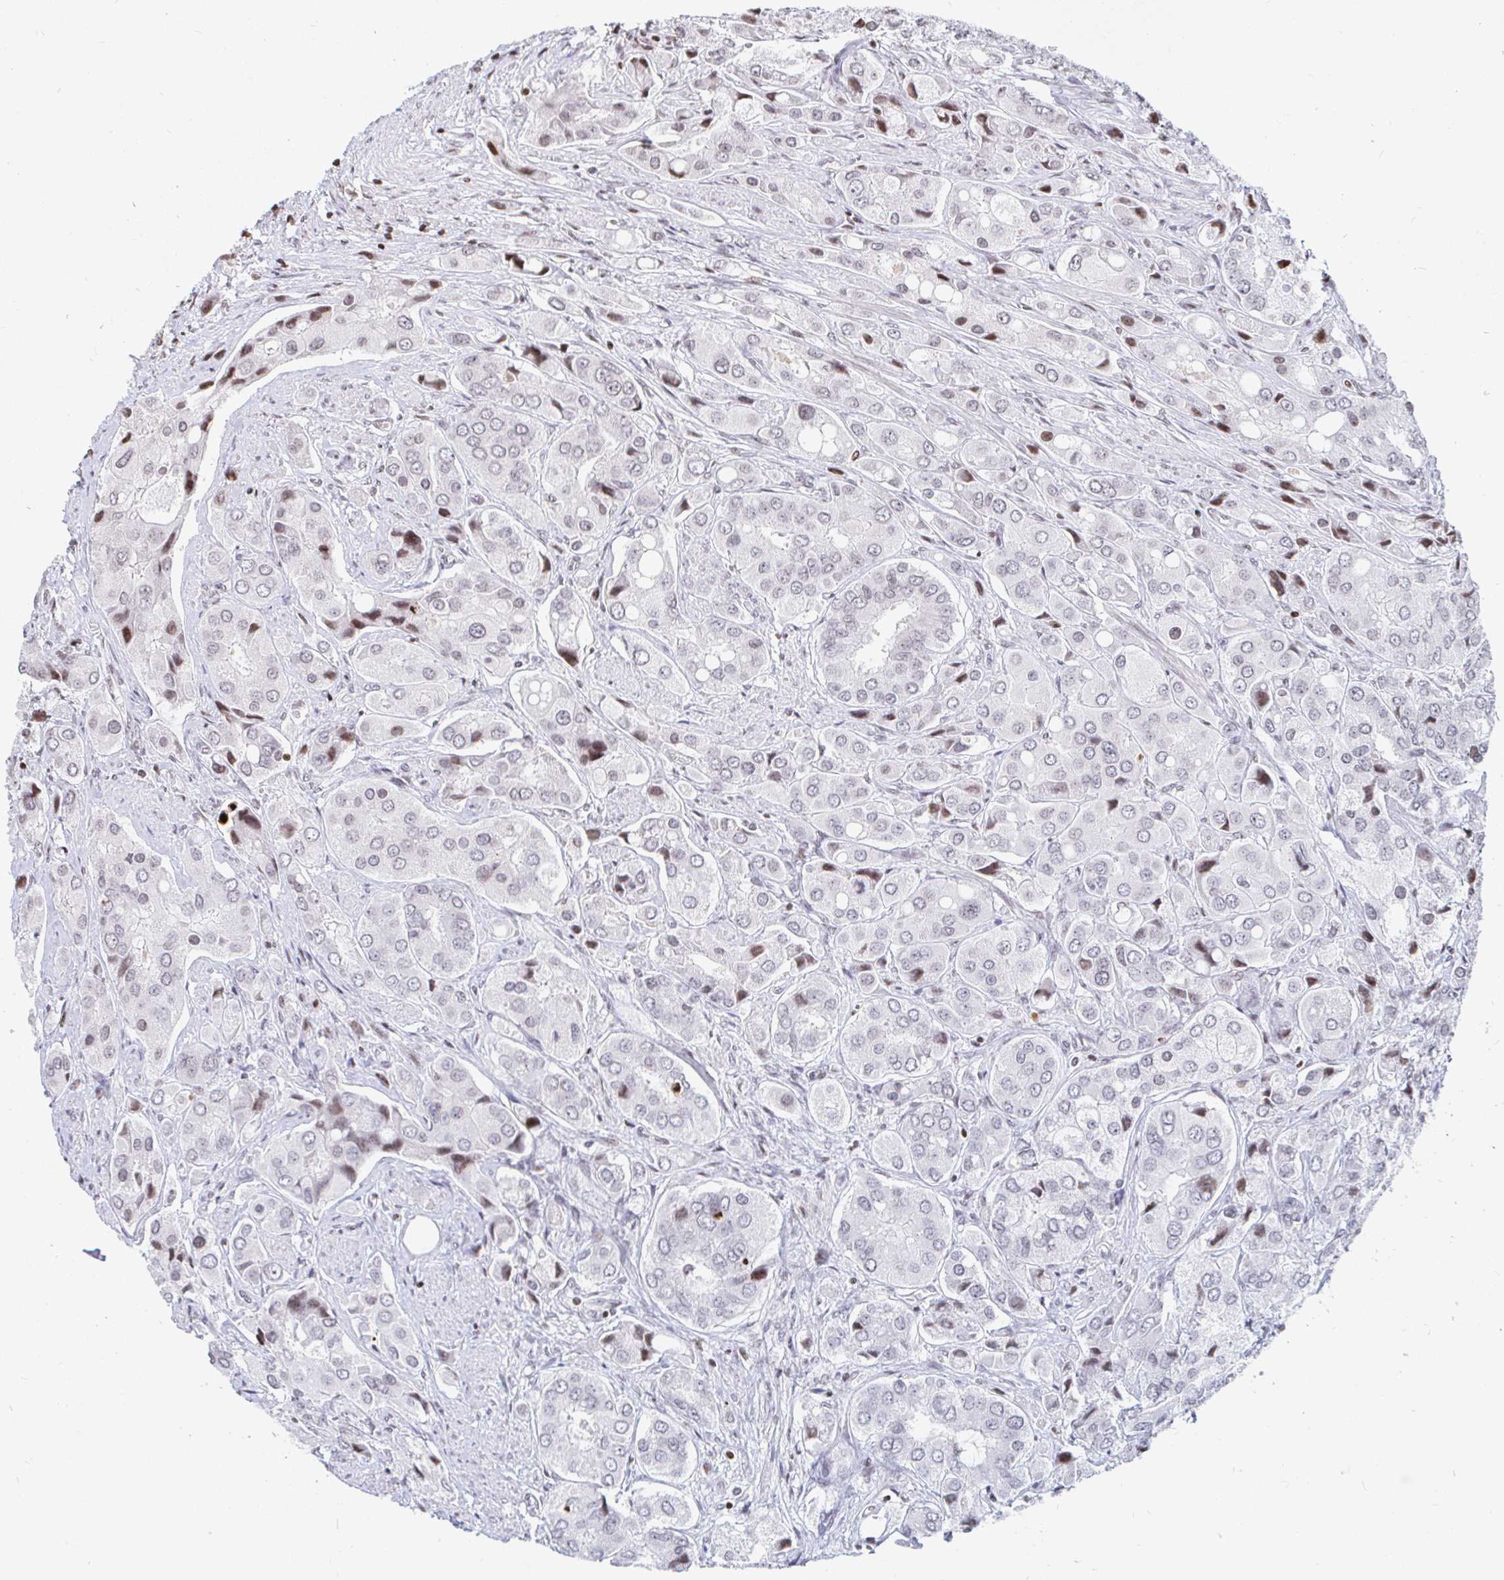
{"staining": {"intensity": "weak", "quantity": "<25%", "location": "nuclear"}, "tissue": "prostate cancer", "cell_type": "Tumor cells", "image_type": "cancer", "snomed": [{"axis": "morphology", "description": "Adenocarcinoma, Low grade"}, {"axis": "topography", "description": "Prostate"}], "caption": "An image of human prostate adenocarcinoma (low-grade) is negative for staining in tumor cells.", "gene": "HOXC10", "patient": {"sex": "male", "age": 69}}